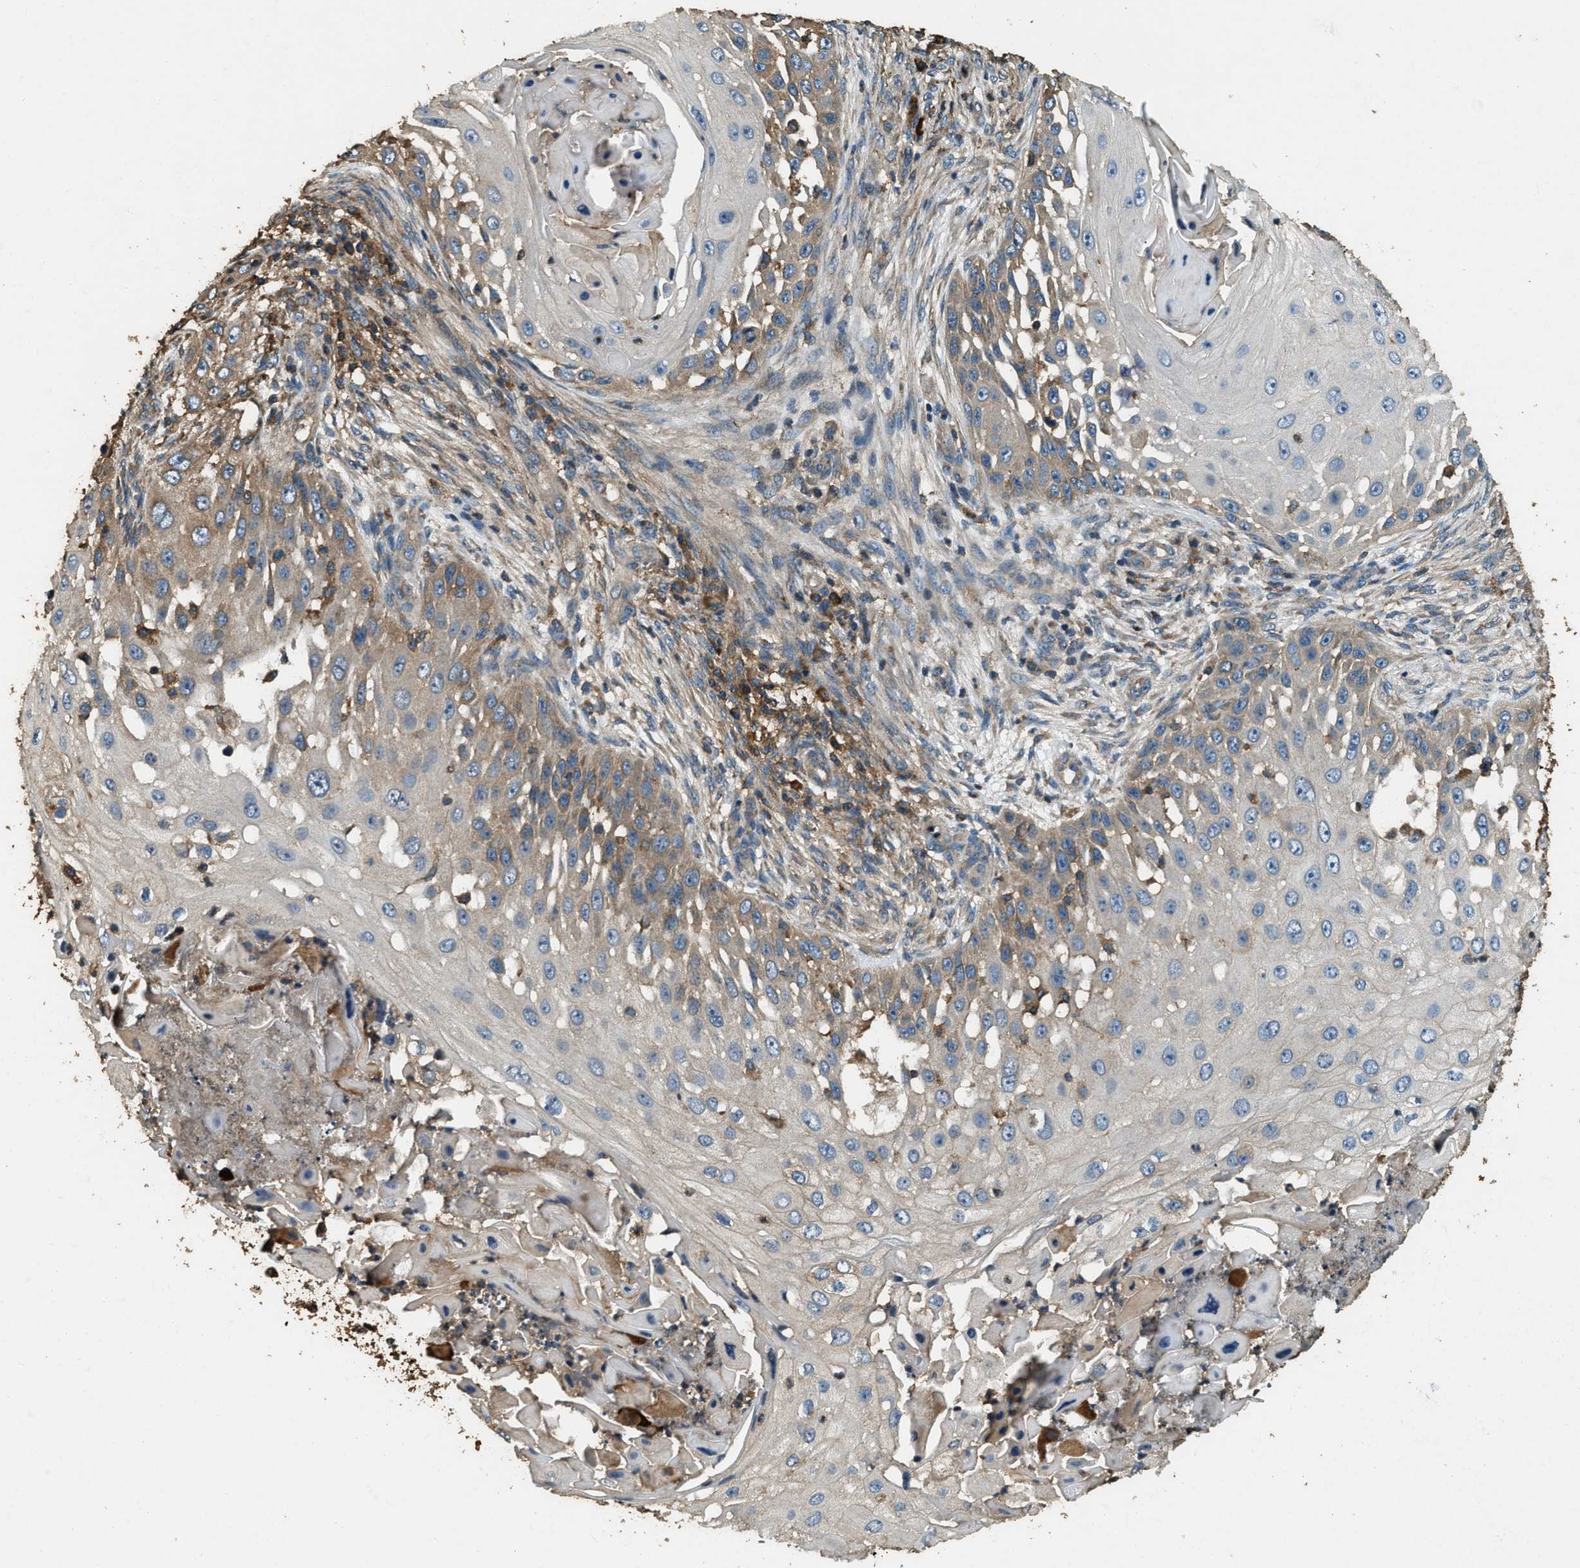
{"staining": {"intensity": "moderate", "quantity": "25%-75%", "location": "cytoplasmic/membranous"}, "tissue": "skin cancer", "cell_type": "Tumor cells", "image_type": "cancer", "snomed": [{"axis": "morphology", "description": "Squamous cell carcinoma, NOS"}, {"axis": "topography", "description": "Skin"}], "caption": "A high-resolution histopathology image shows immunohistochemistry staining of skin cancer, which exhibits moderate cytoplasmic/membranous positivity in approximately 25%-75% of tumor cells.", "gene": "ERGIC1", "patient": {"sex": "female", "age": 44}}